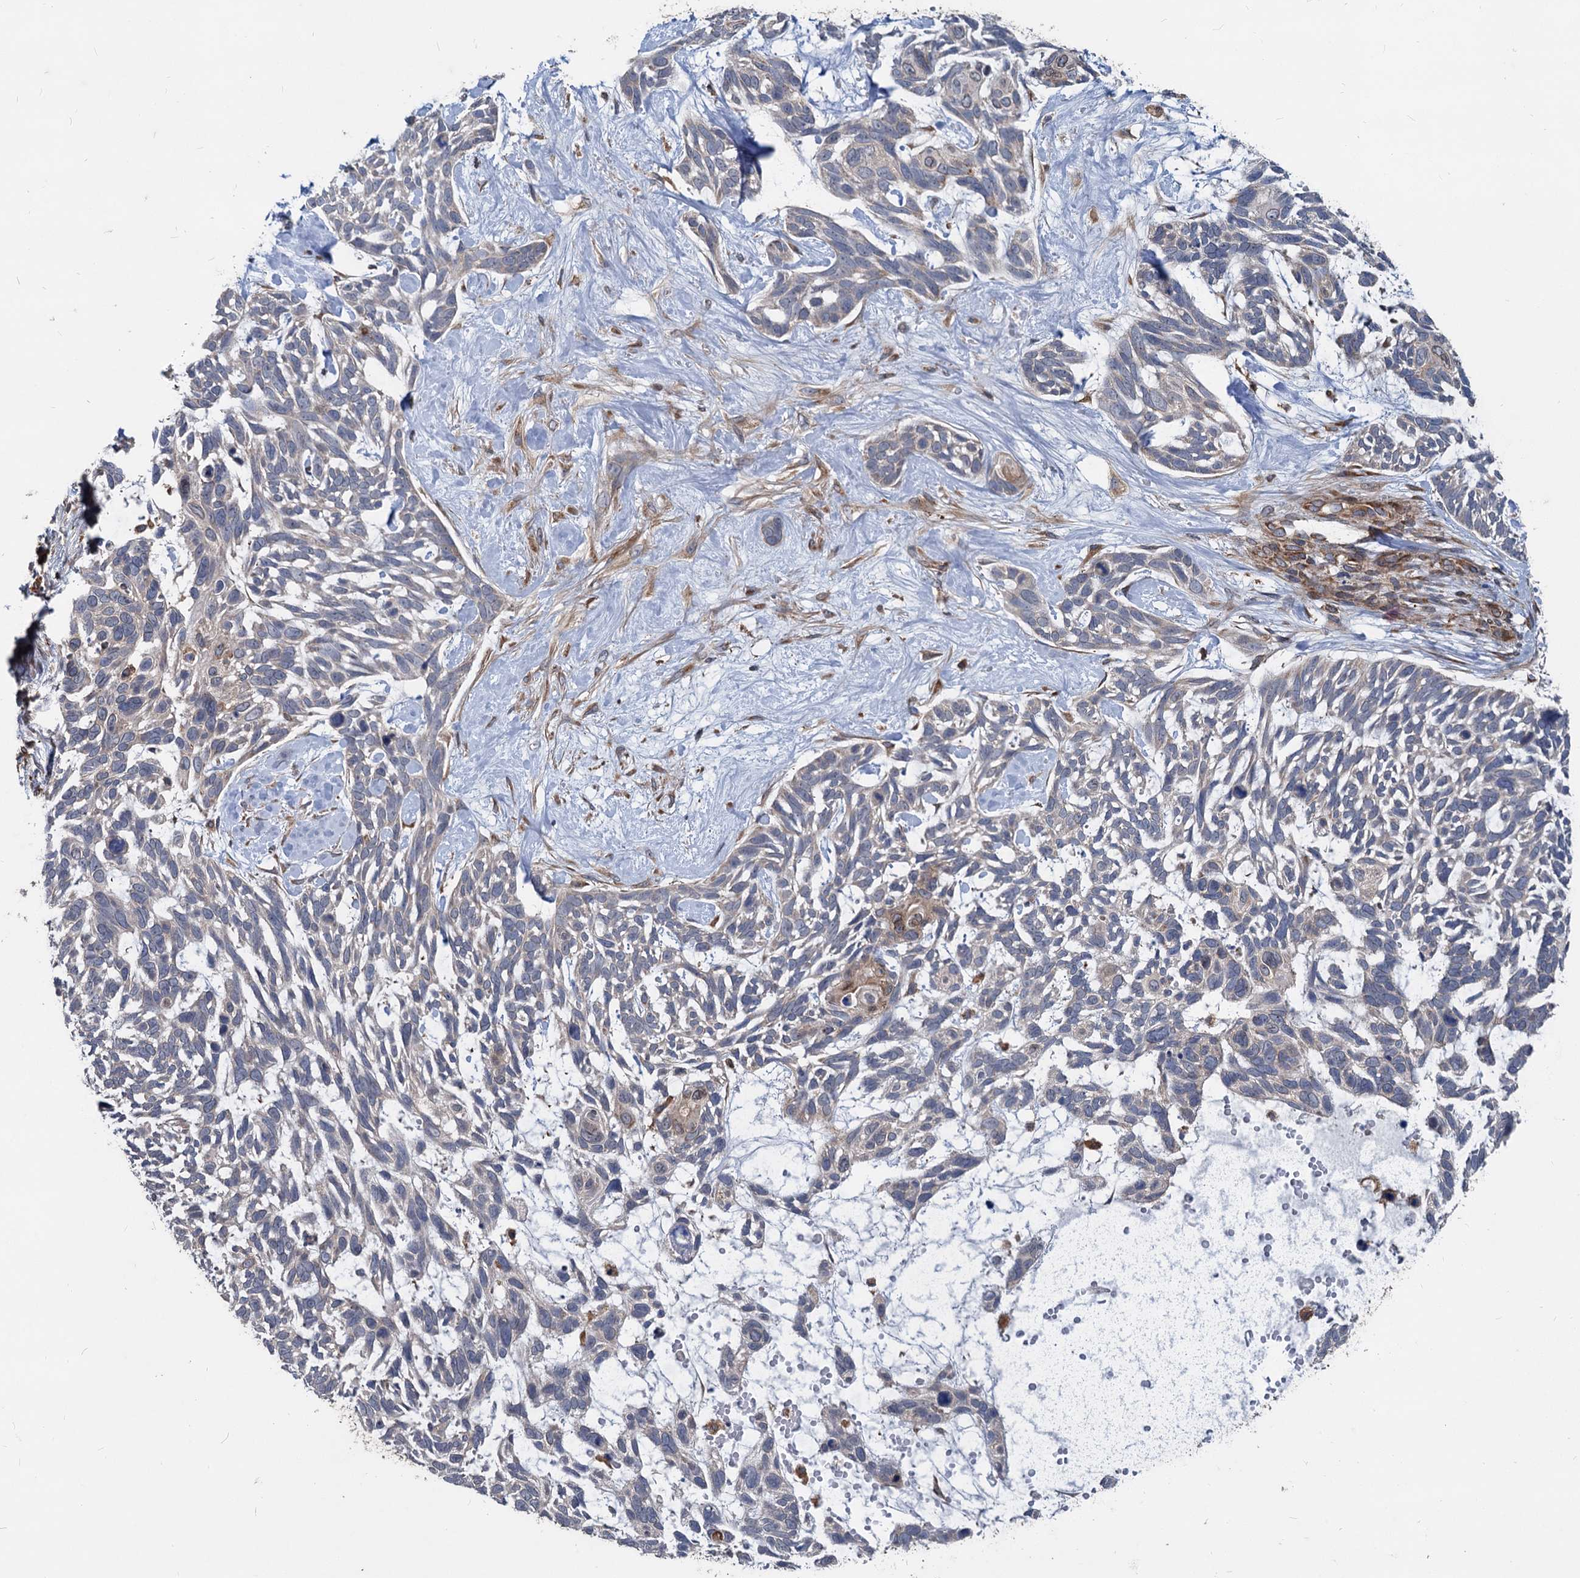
{"staining": {"intensity": "negative", "quantity": "none", "location": "none"}, "tissue": "skin cancer", "cell_type": "Tumor cells", "image_type": "cancer", "snomed": [{"axis": "morphology", "description": "Basal cell carcinoma"}, {"axis": "topography", "description": "Skin"}], "caption": "IHC micrograph of human skin cancer (basal cell carcinoma) stained for a protein (brown), which exhibits no staining in tumor cells. (Brightfield microscopy of DAB immunohistochemistry at high magnification).", "gene": "STIM1", "patient": {"sex": "male", "age": 88}}